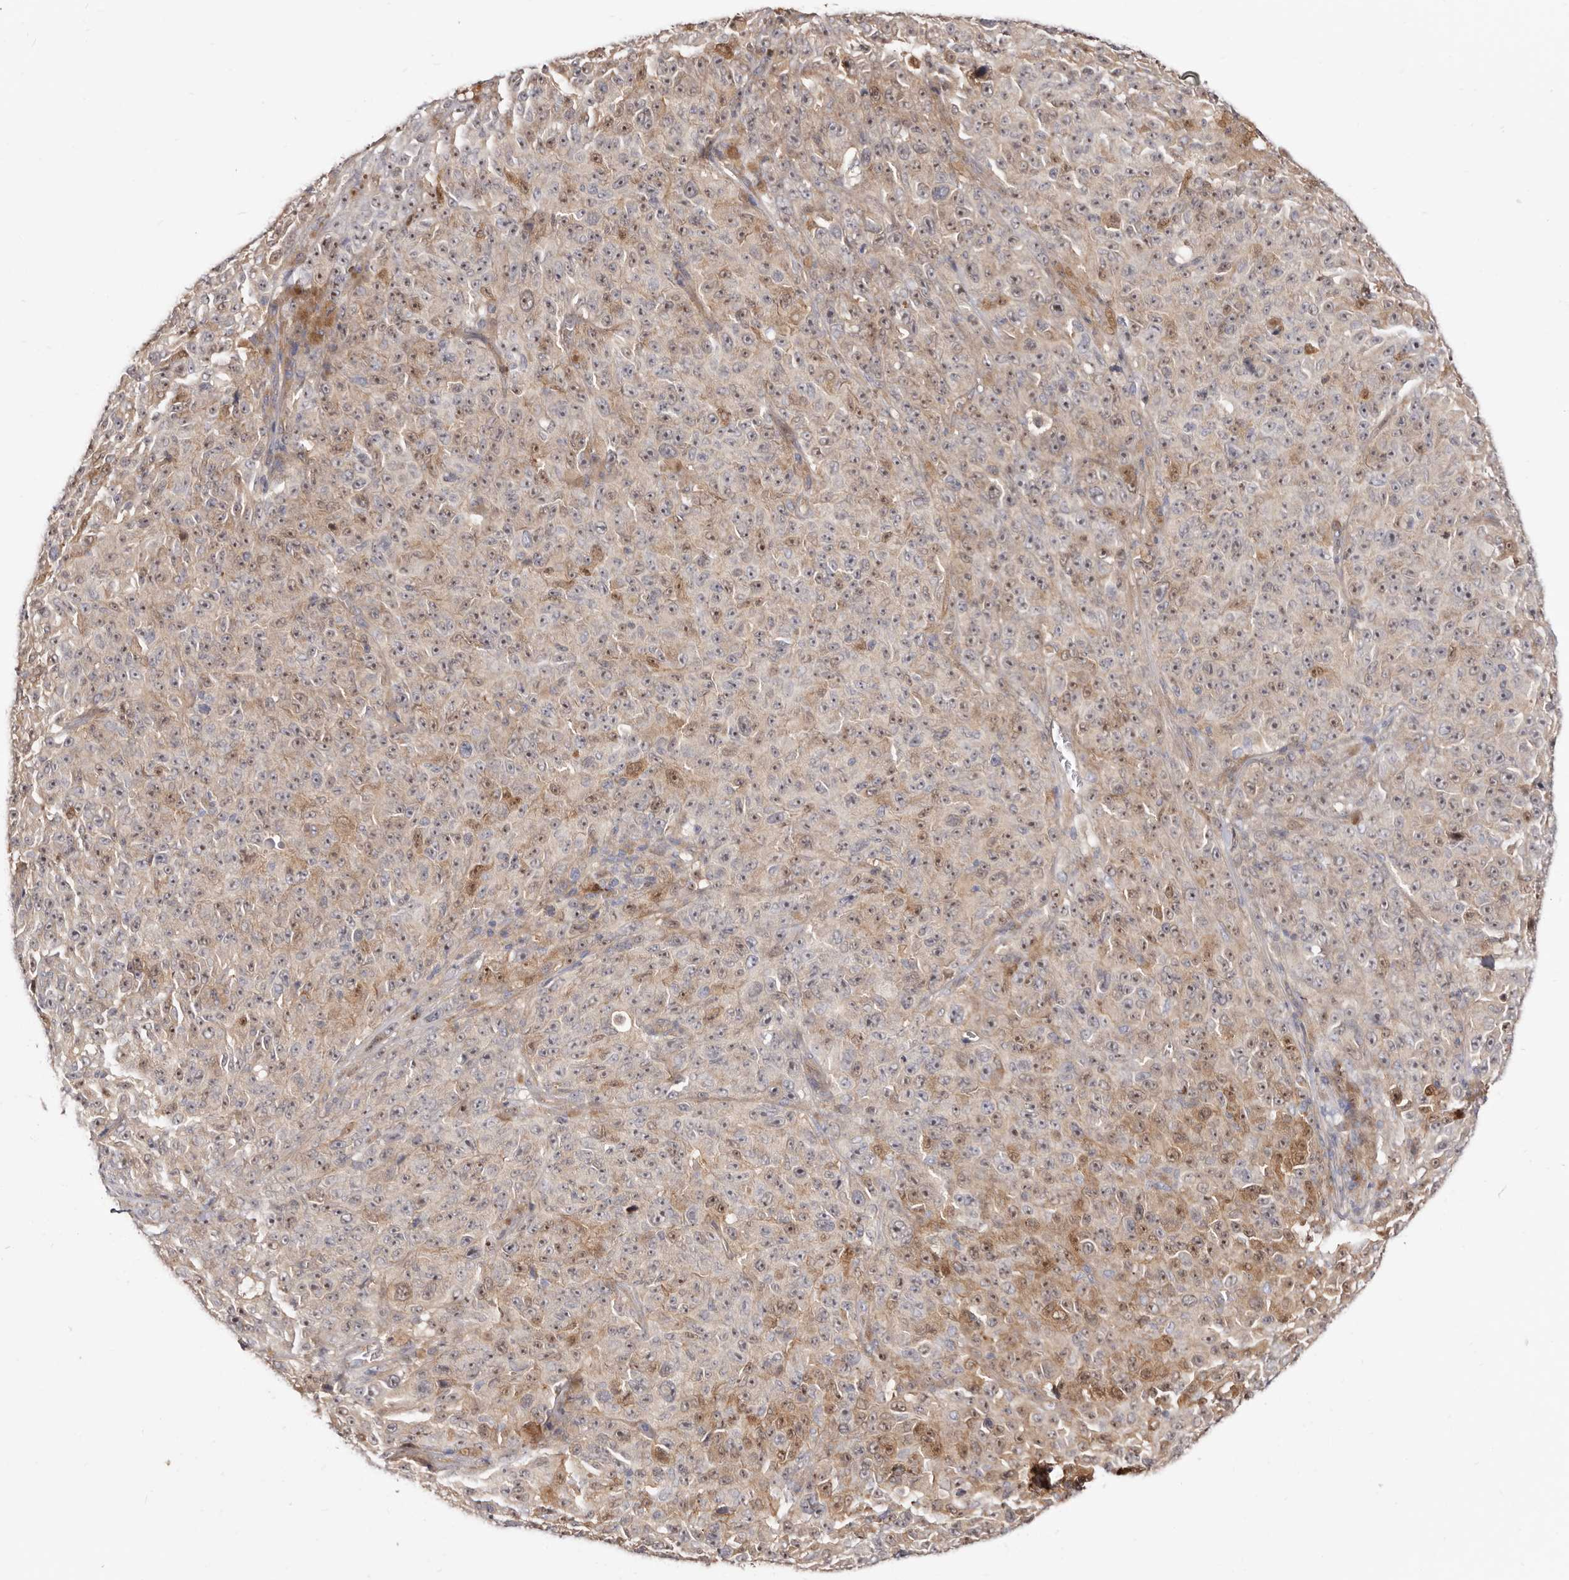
{"staining": {"intensity": "moderate", "quantity": "25%-75%", "location": "cytoplasmic/membranous,nuclear"}, "tissue": "melanoma", "cell_type": "Tumor cells", "image_type": "cancer", "snomed": [{"axis": "morphology", "description": "Malignant melanoma, NOS"}, {"axis": "topography", "description": "Skin"}], "caption": "There is medium levels of moderate cytoplasmic/membranous and nuclear positivity in tumor cells of melanoma, as demonstrated by immunohistochemical staining (brown color).", "gene": "GPATCH4", "patient": {"sex": "female", "age": 82}}